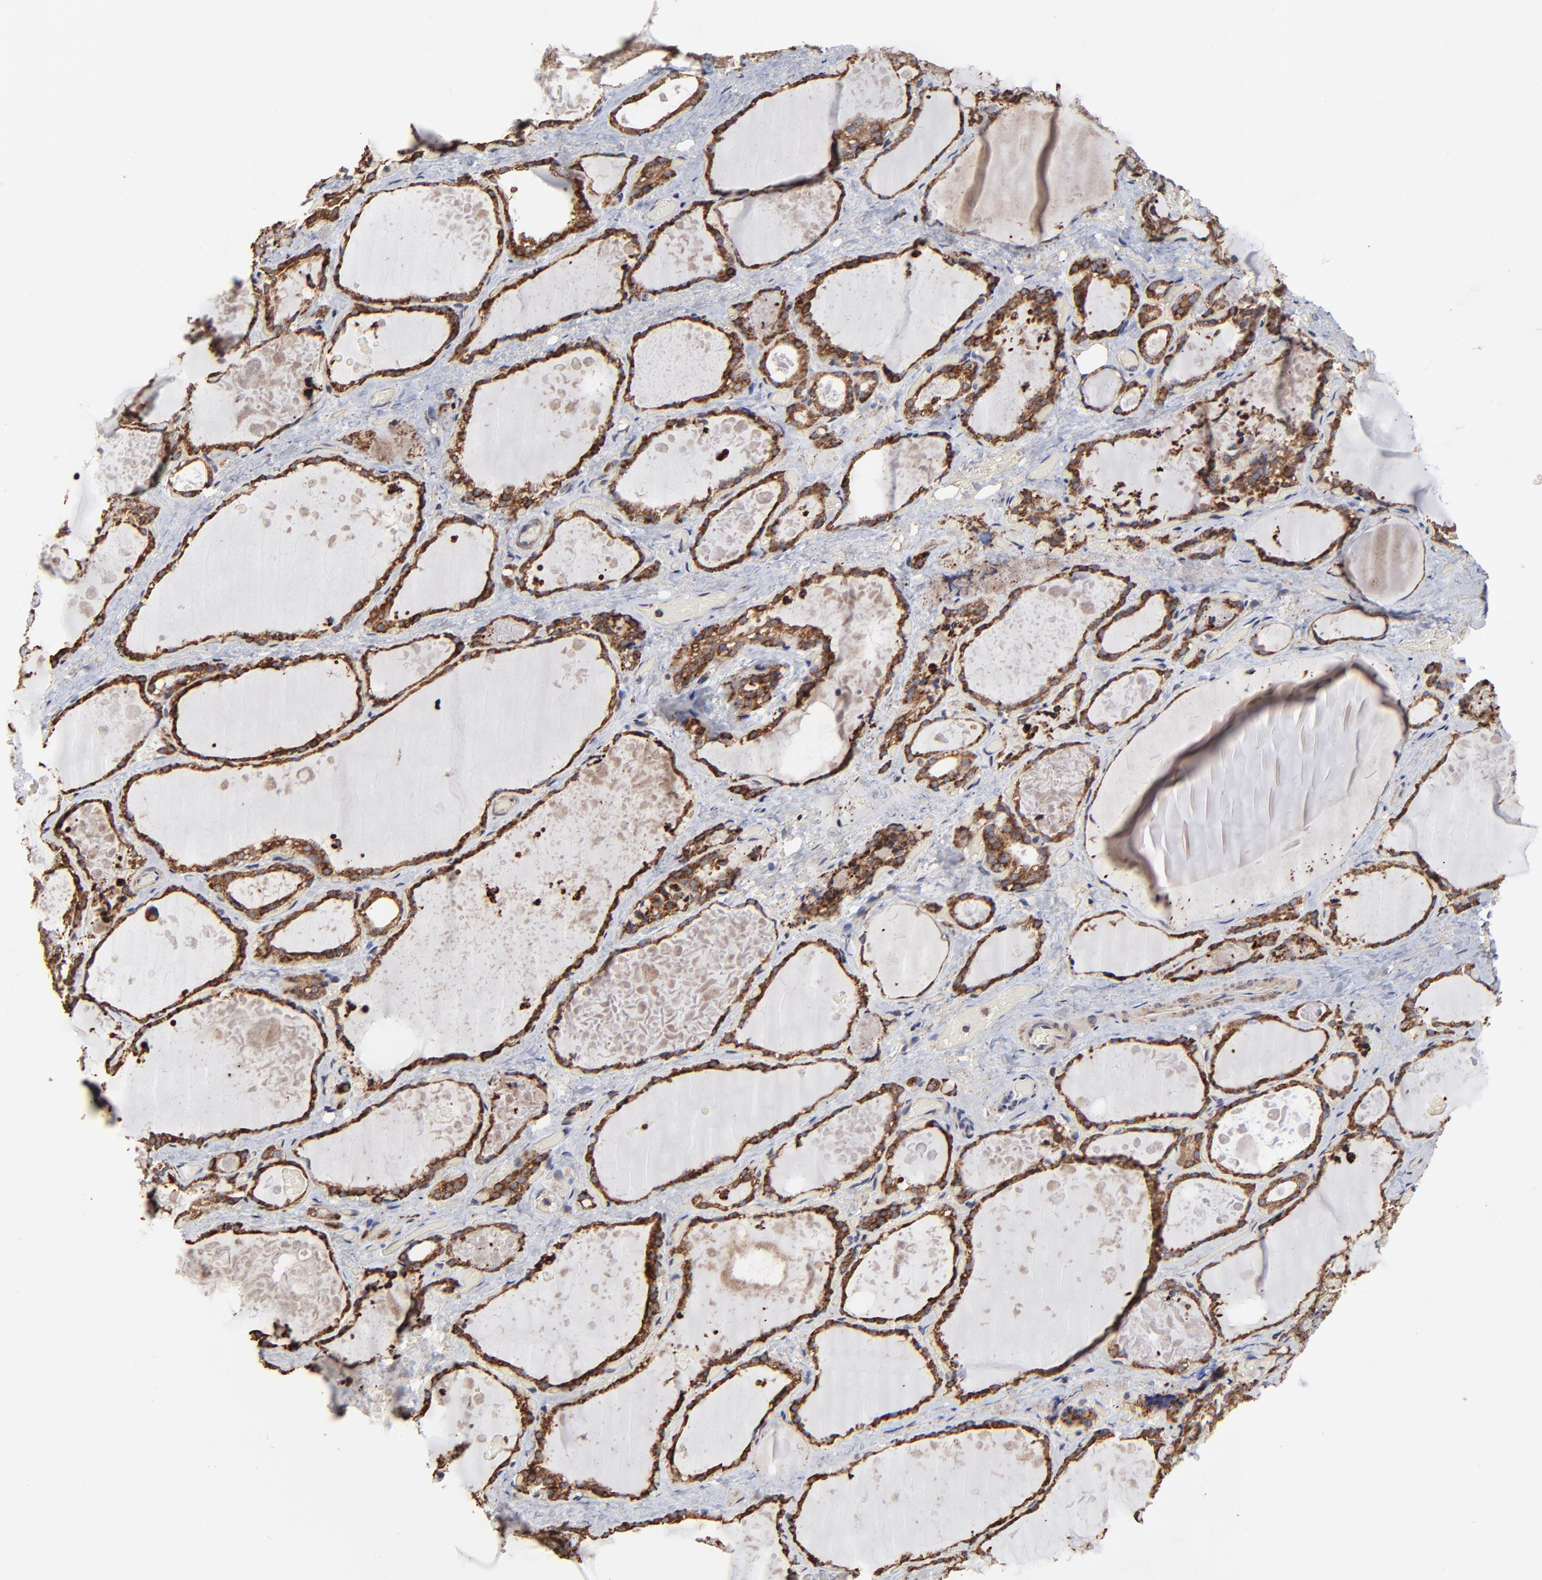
{"staining": {"intensity": "strong", "quantity": ">75%", "location": "cytoplasmic/membranous"}, "tissue": "thyroid gland", "cell_type": "Glandular cells", "image_type": "normal", "snomed": [{"axis": "morphology", "description": "Normal tissue, NOS"}, {"axis": "topography", "description": "Thyroid gland"}], "caption": "Immunohistochemistry (IHC) of benign thyroid gland shows high levels of strong cytoplasmic/membranous staining in about >75% of glandular cells.", "gene": "ELP2", "patient": {"sex": "male", "age": 61}}